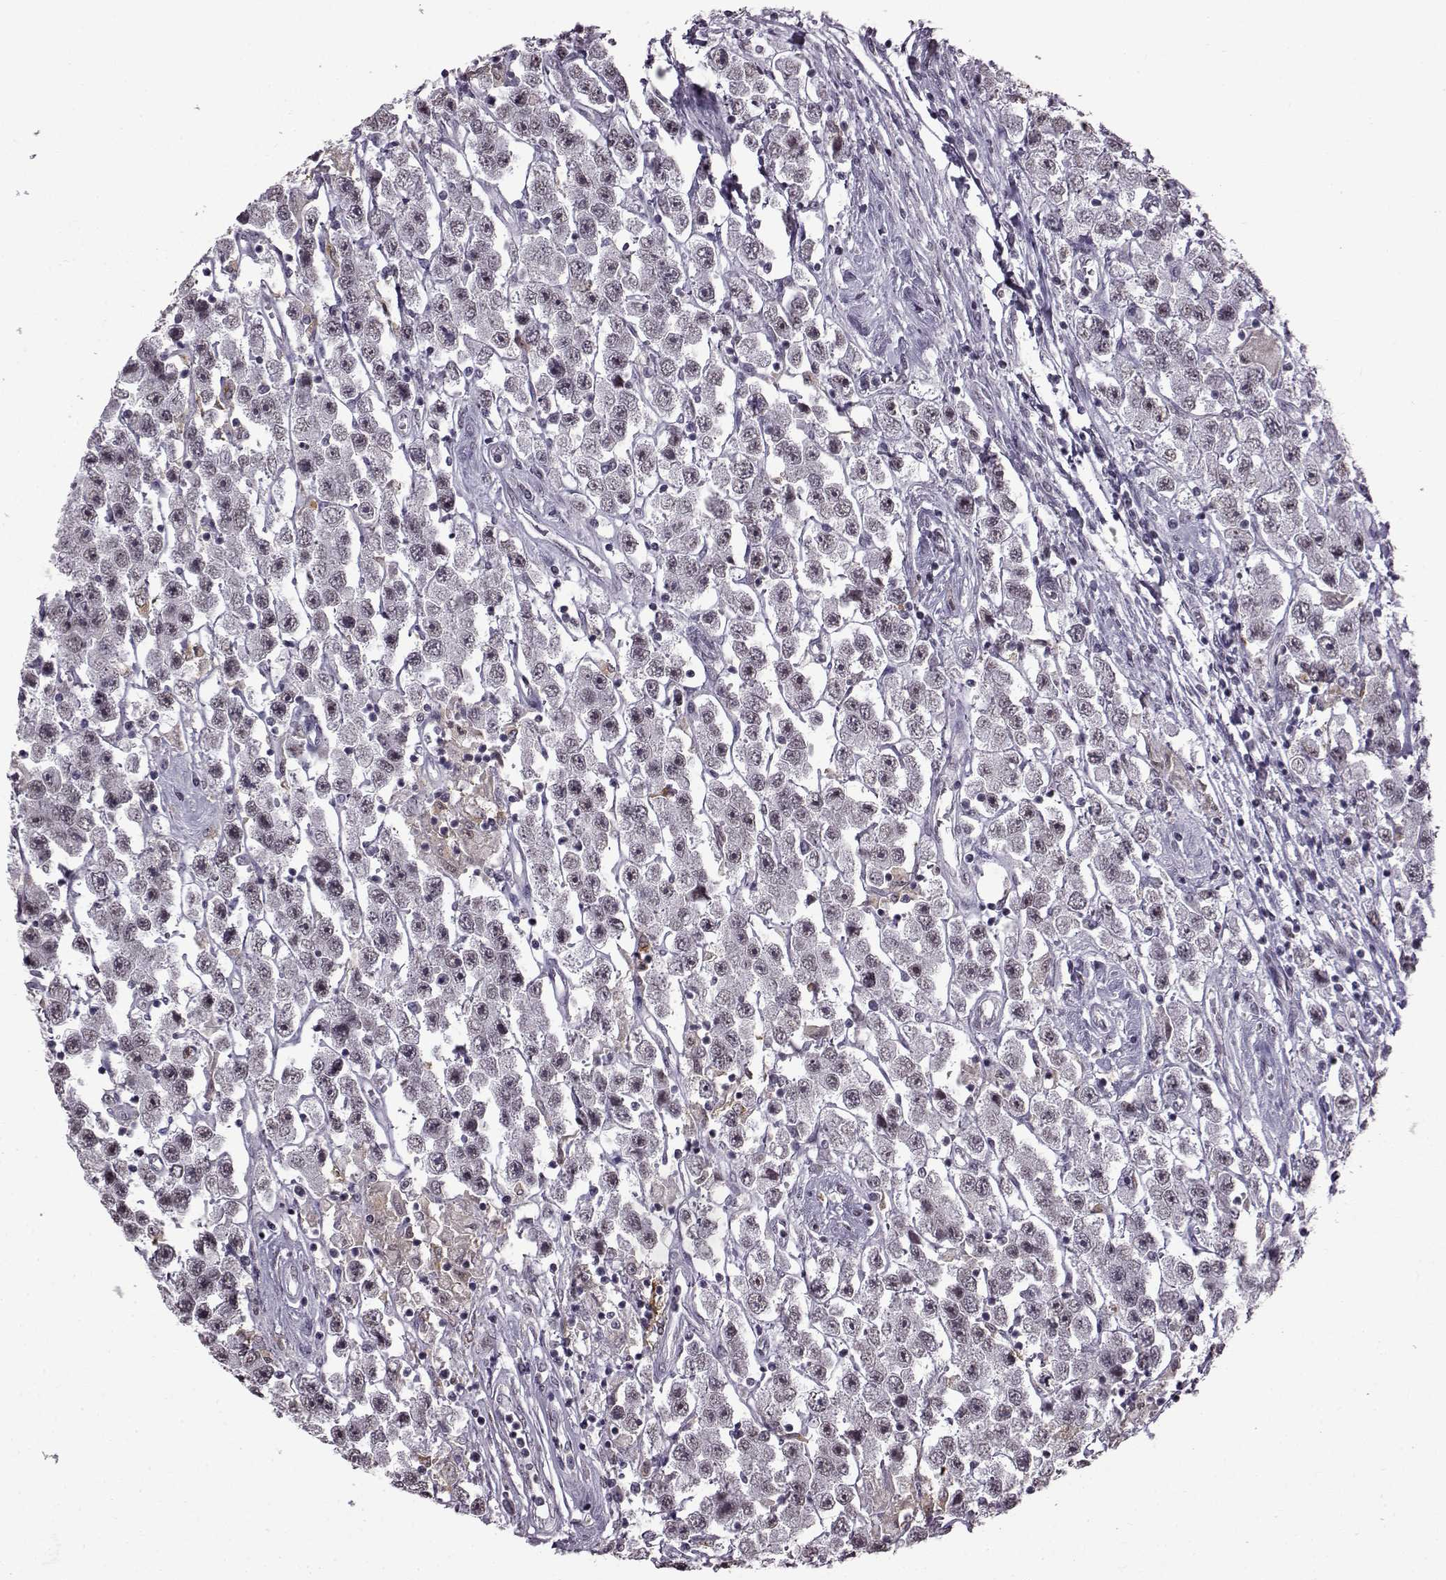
{"staining": {"intensity": "negative", "quantity": "none", "location": "none"}, "tissue": "testis cancer", "cell_type": "Tumor cells", "image_type": "cancer", "snomed": [{"axis": "morphology", "description": "Seminoma, NOS"}, {"axis": "topography", "description": "Testis"}], "caption": "An IHC image of seminoma (testis) is shown. There is no staining in tumor cells of seminoma (testis). (Stains: DAB (3,3'-diaminobenzidine) IHC with hematoxylin counter stain, Microscopy: brightfield microscopy at high magnification).", "gene": "SLC28A2", "patient": {"sex": "male", "age": 45}}